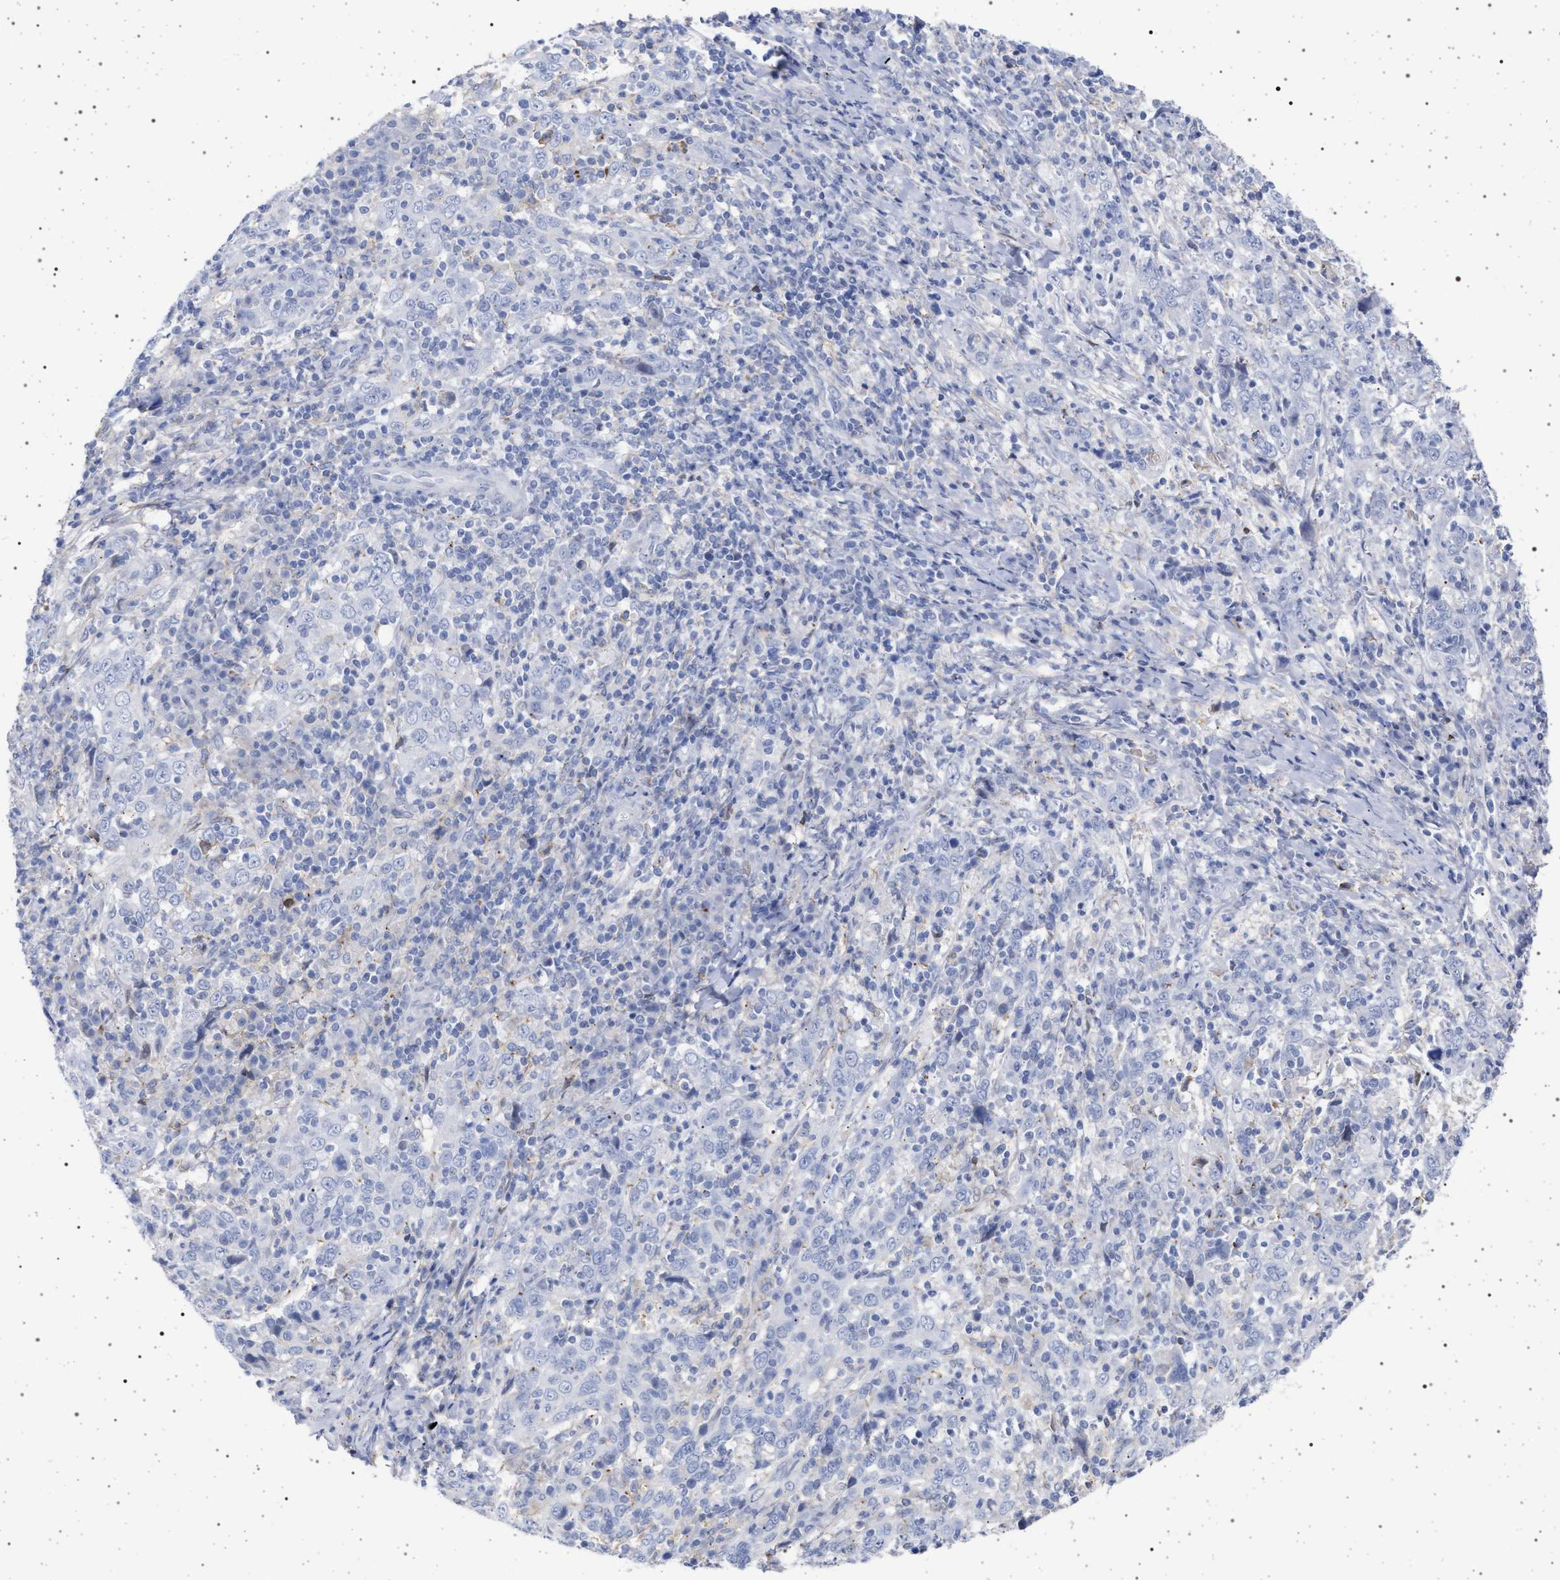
{"staining": {"intensity": "negative", "quantity": "none", "location": "none"}, "tissue": "cervical cancer", "cell_type": "Tumor cells", "image_type": "cancer", "snomed": [{"axis": "morphology", "description": "Squamous cell carcinoma, NOS"}, {"axis": "topography", "description": "Cervix"}], "caption": "Immunohistochemistry of human cervical cancer (squamous cell carcinoma) shows no expression in tumor cells.", "gene": "PLG", "patient": {"sex": "female", "age": 46}}